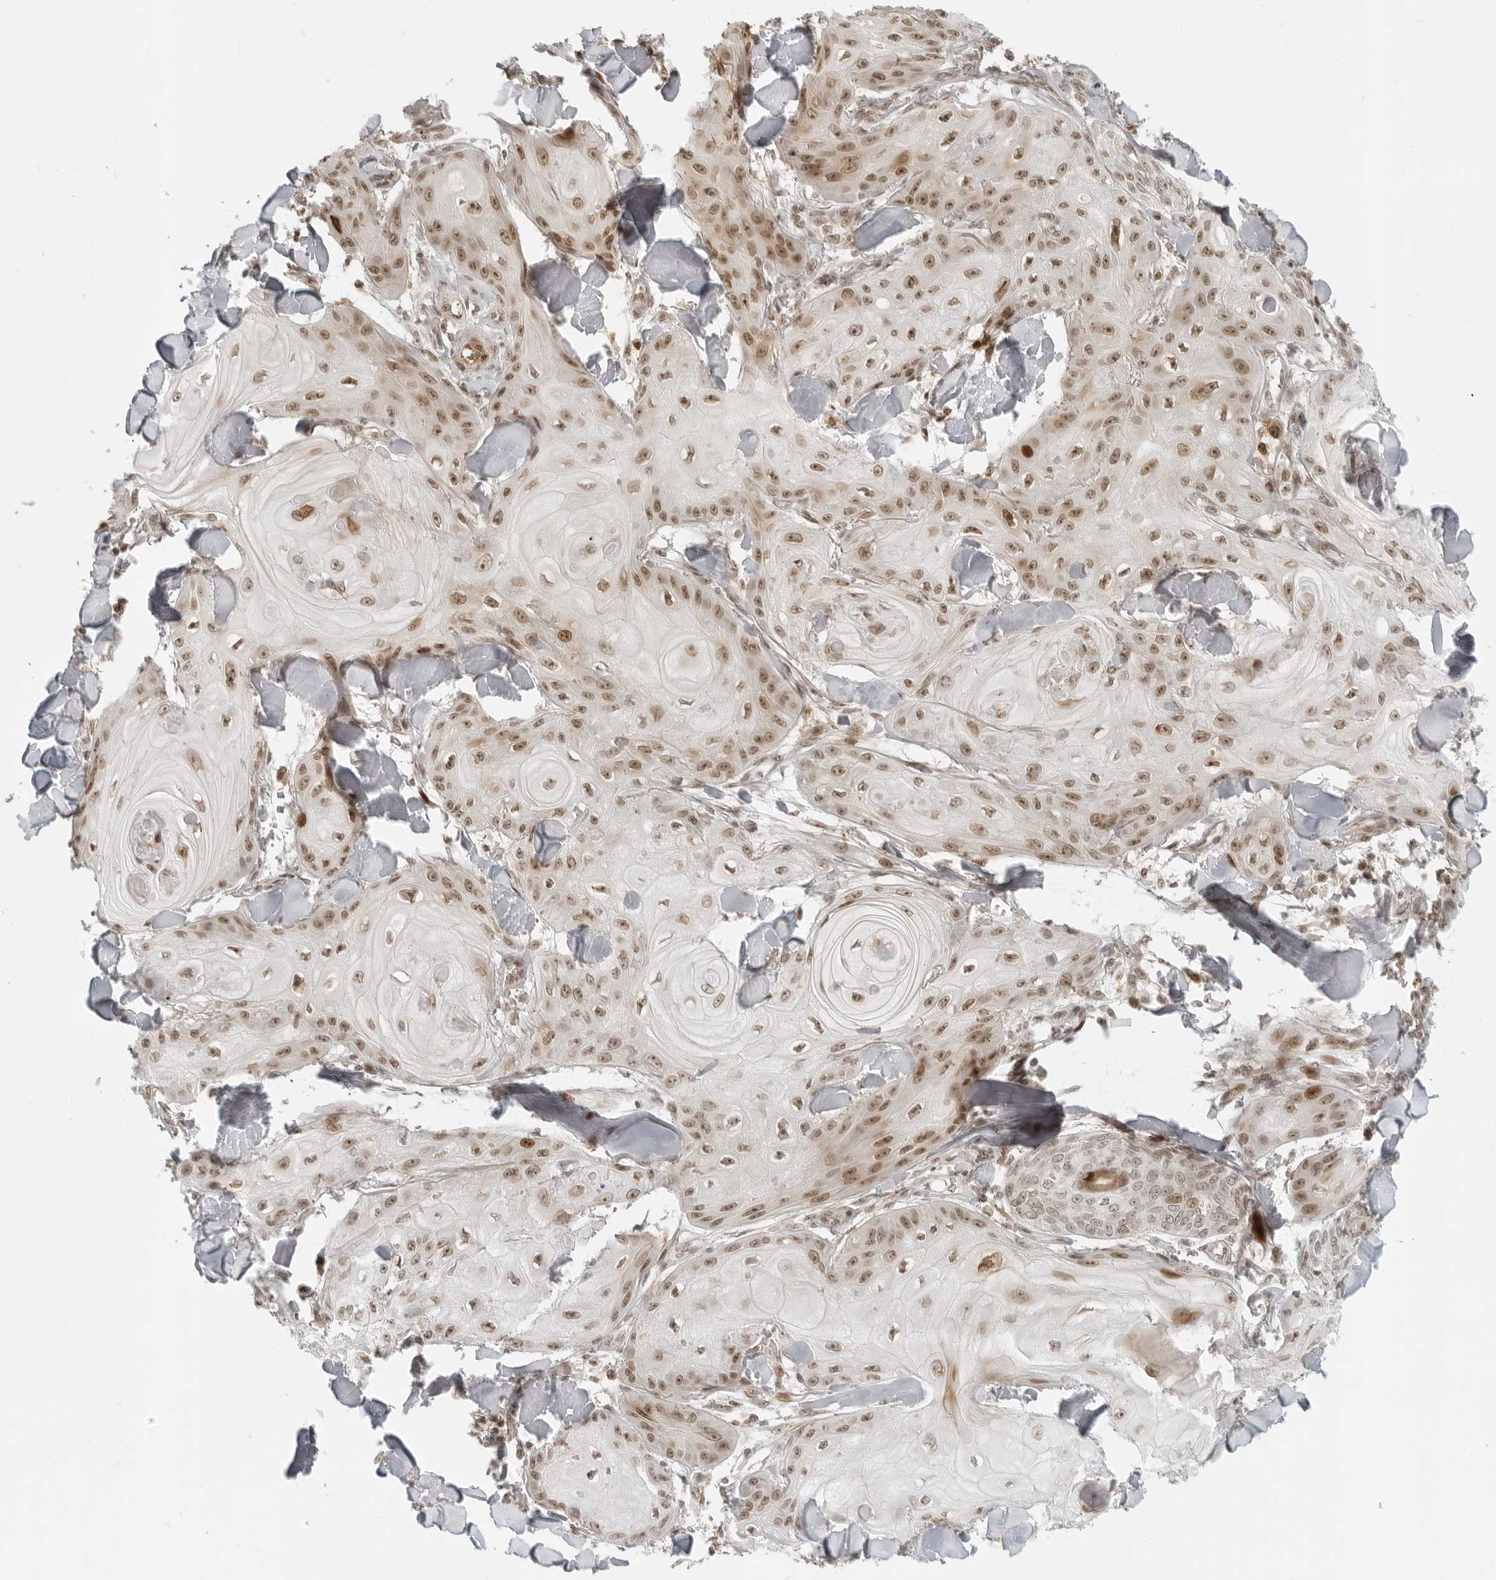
{"staining": {"intensity": "moderate", "quantity": ">75%", "location": "nuclear"}, "tissue": "skin cancer", "cell_type": "Tumor cells", "image_type": "cancer", "snomed": [{"axis": "morphology", "description": "Squamous cell carcinoma, NOS"}, {"axis": "topography", "description": "Skin"}], "caption": "Tumor cells display medium levels of moderate nuclear expression in about >75% of cells in human skin cancer (squamous cell carcinoma).", "gene": "ZNF407", "patient": {"sex": "male", "age": 74}}